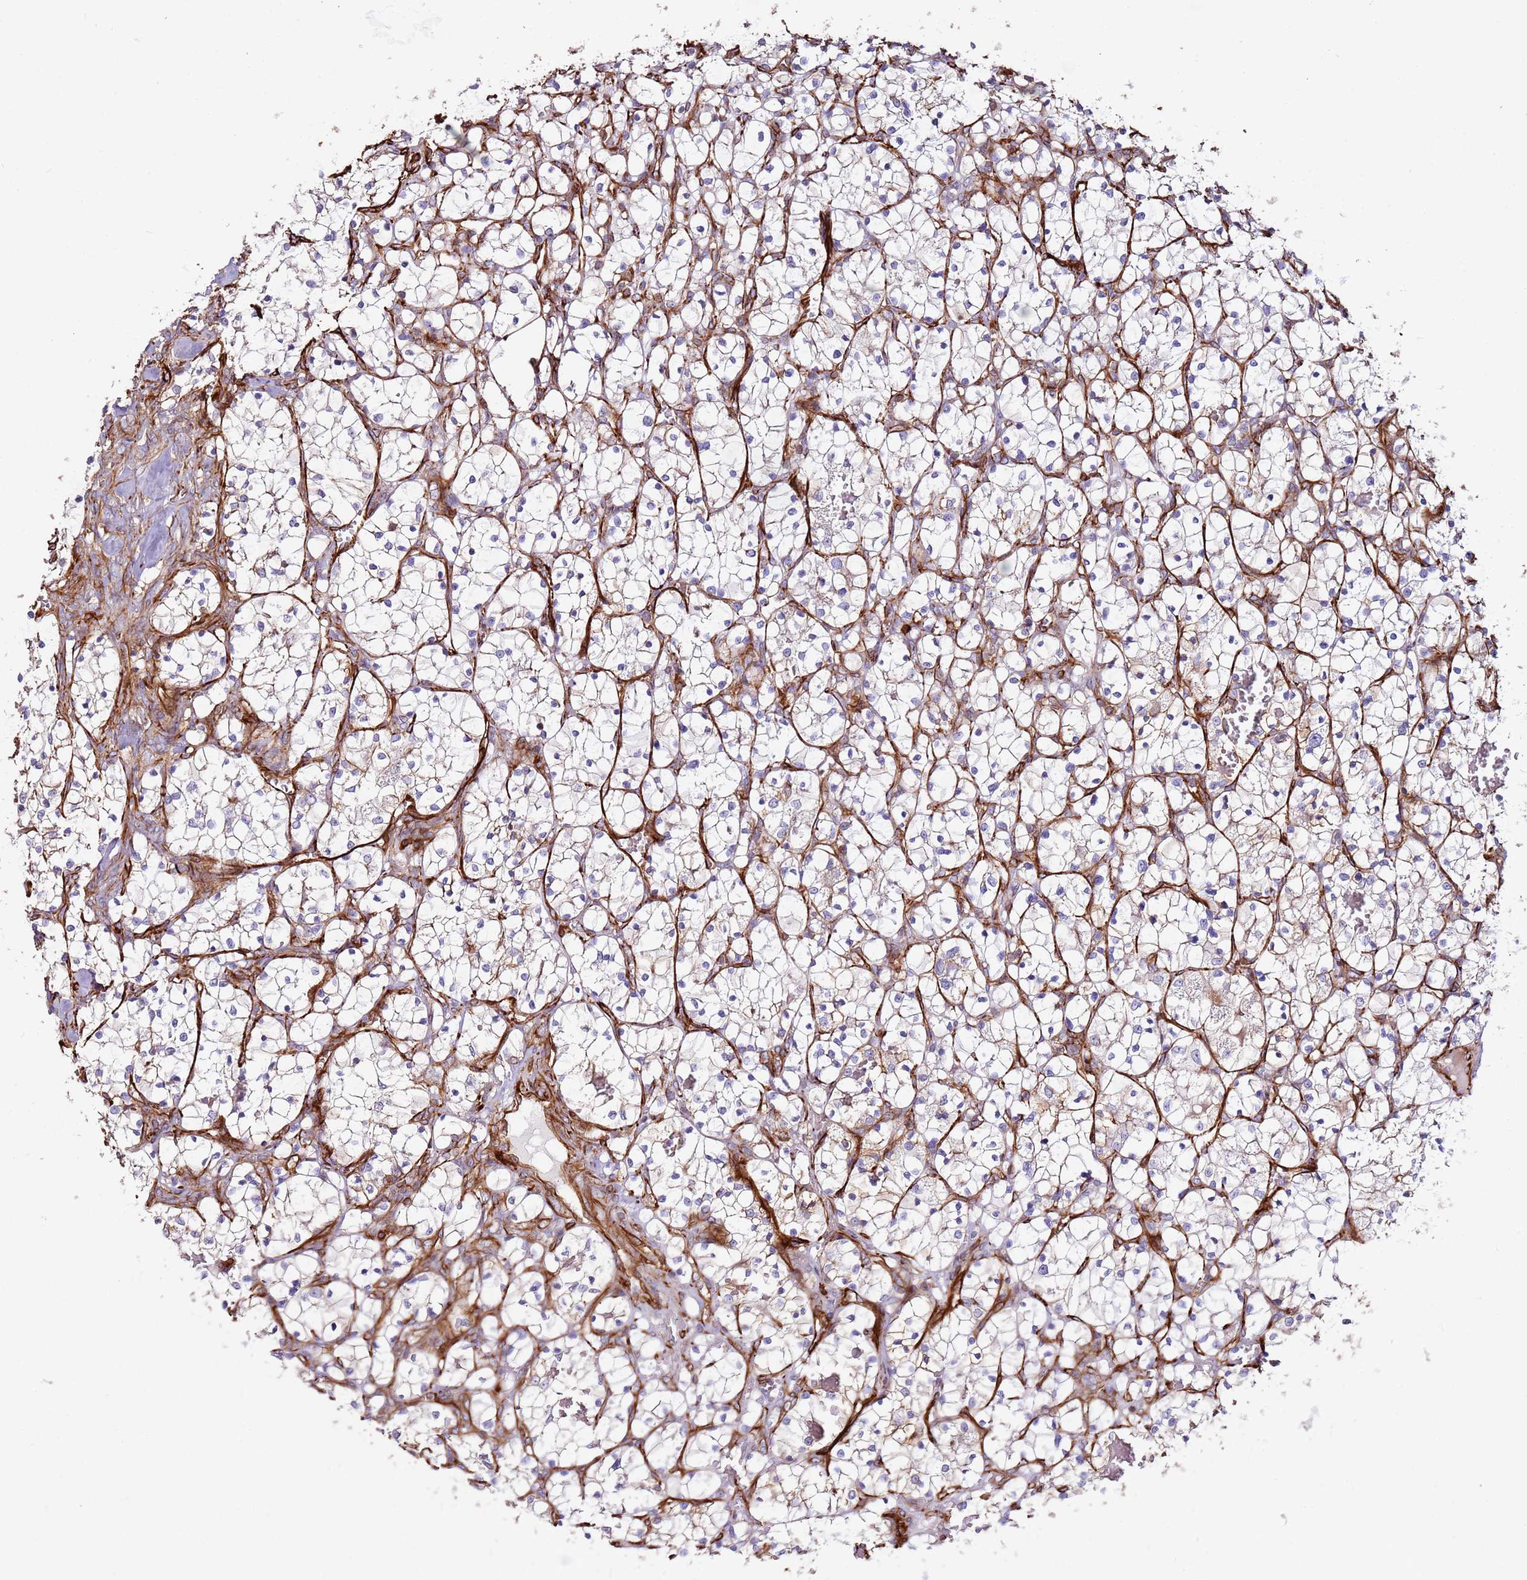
{"staining": {"intensity": "negative", "quantity": "none", "location": "none"}, "tissue": "renal cancer", "cell_type": "Tumor cells", "image_type": "cancer", "snomed": [{"axis": "morphology", "description": "Adenocarcinoma, NOS"}, {"axis": "topography", "description": "Kidney"}], "caption": "Adenocarcinoma (renal) was stained to show a protein in brown. There is no significant expression in tumor cells.", "gene": "MRGPRE", "patient": {"sex": "female", "age": 69}}